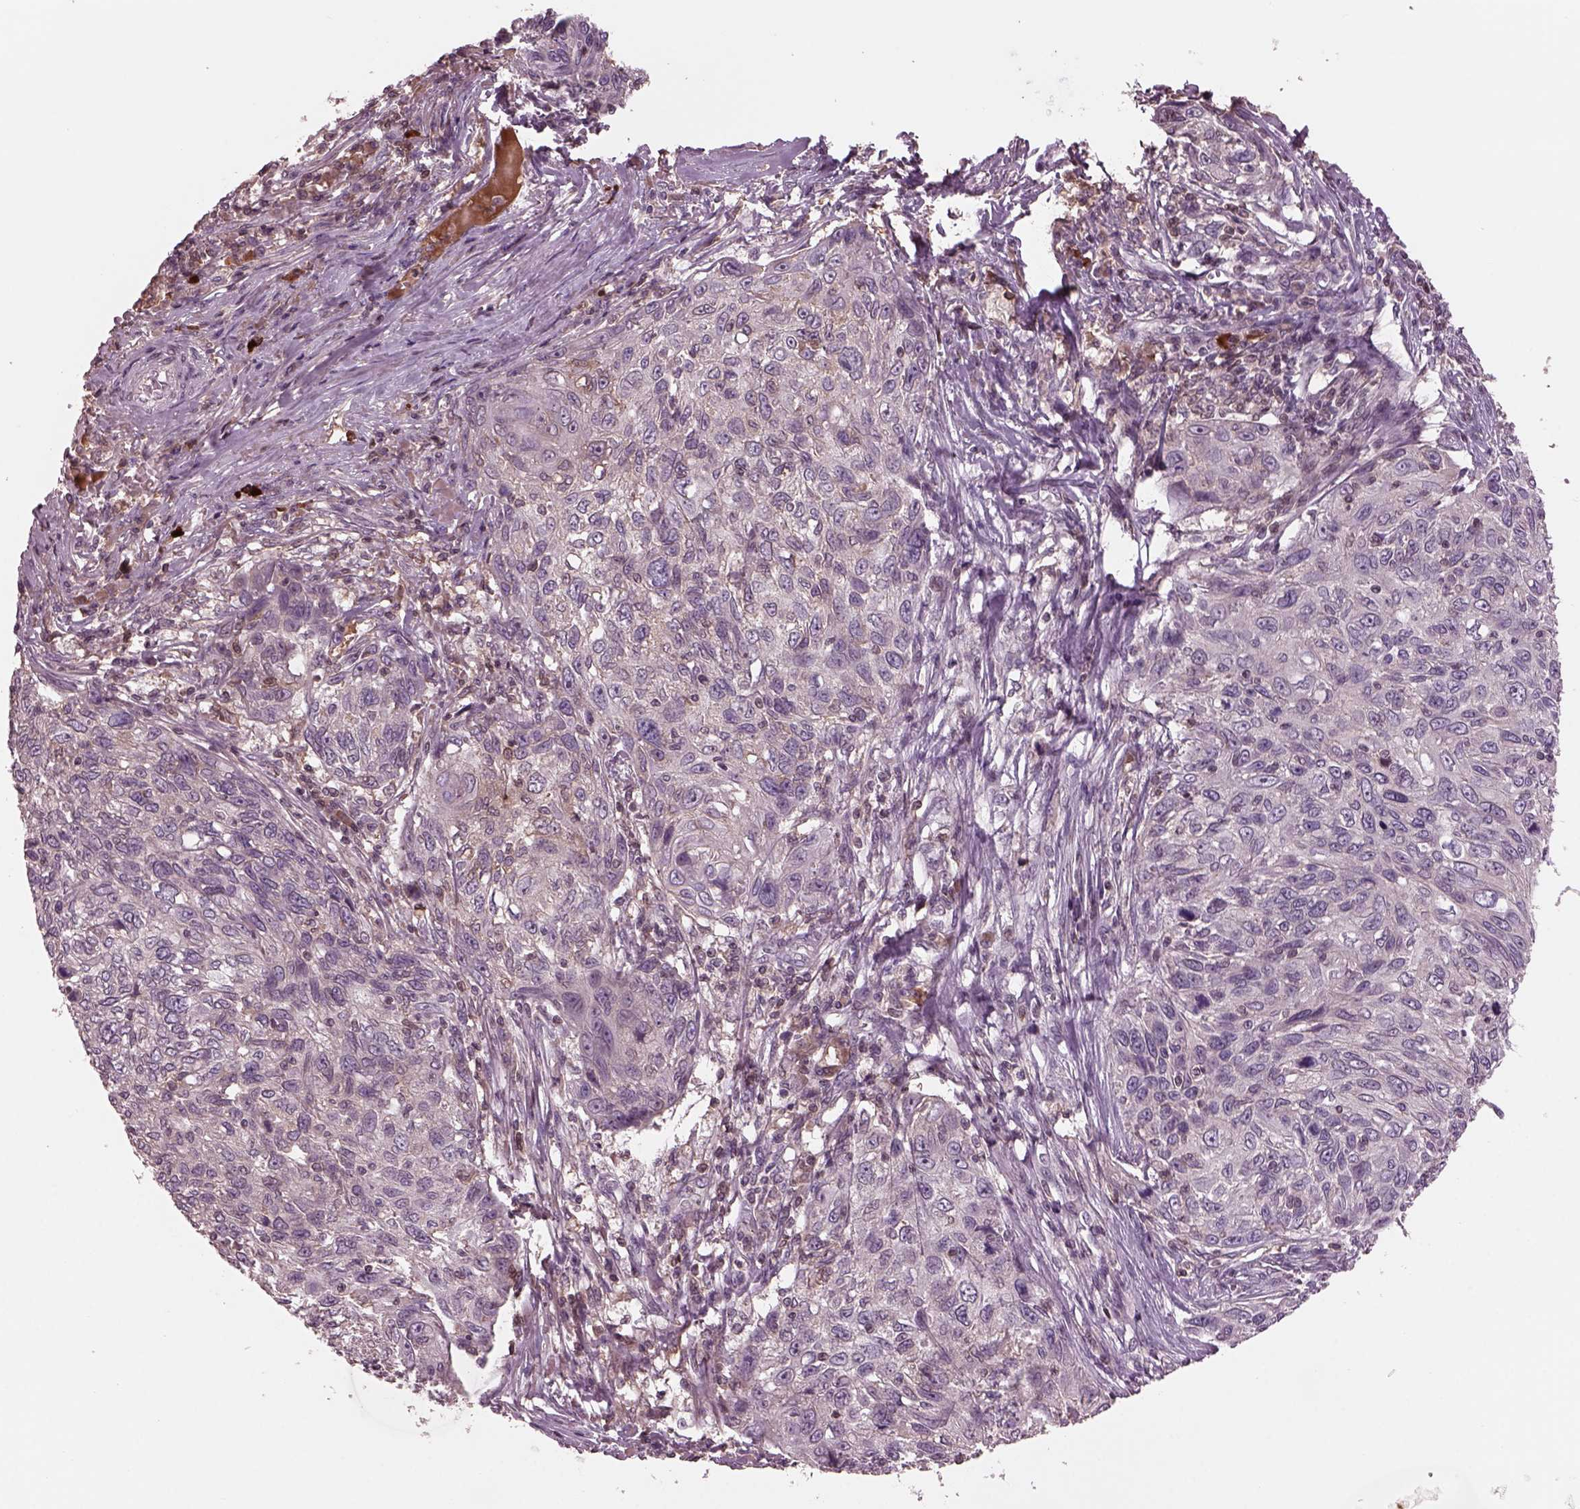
{"staining": {"intensity": "negative", "quantity": "none", "location": "none"}, "tissue": "skin cancer", "cell_type": "Tumor cells", "image_type": "cancer", "snomed": [{"axis": "morphology", "description": "Squamous cell carcinoma, NOS"}, {"axis": "topography", "description": "Skin"}], "caption": "Immunohistochemical staining of skin cancer (squamous cell carcinoma) shows no significant positivity in tumor cells.", "gene": "PTX4", "patient": {"sex": "male", "age": 92}}